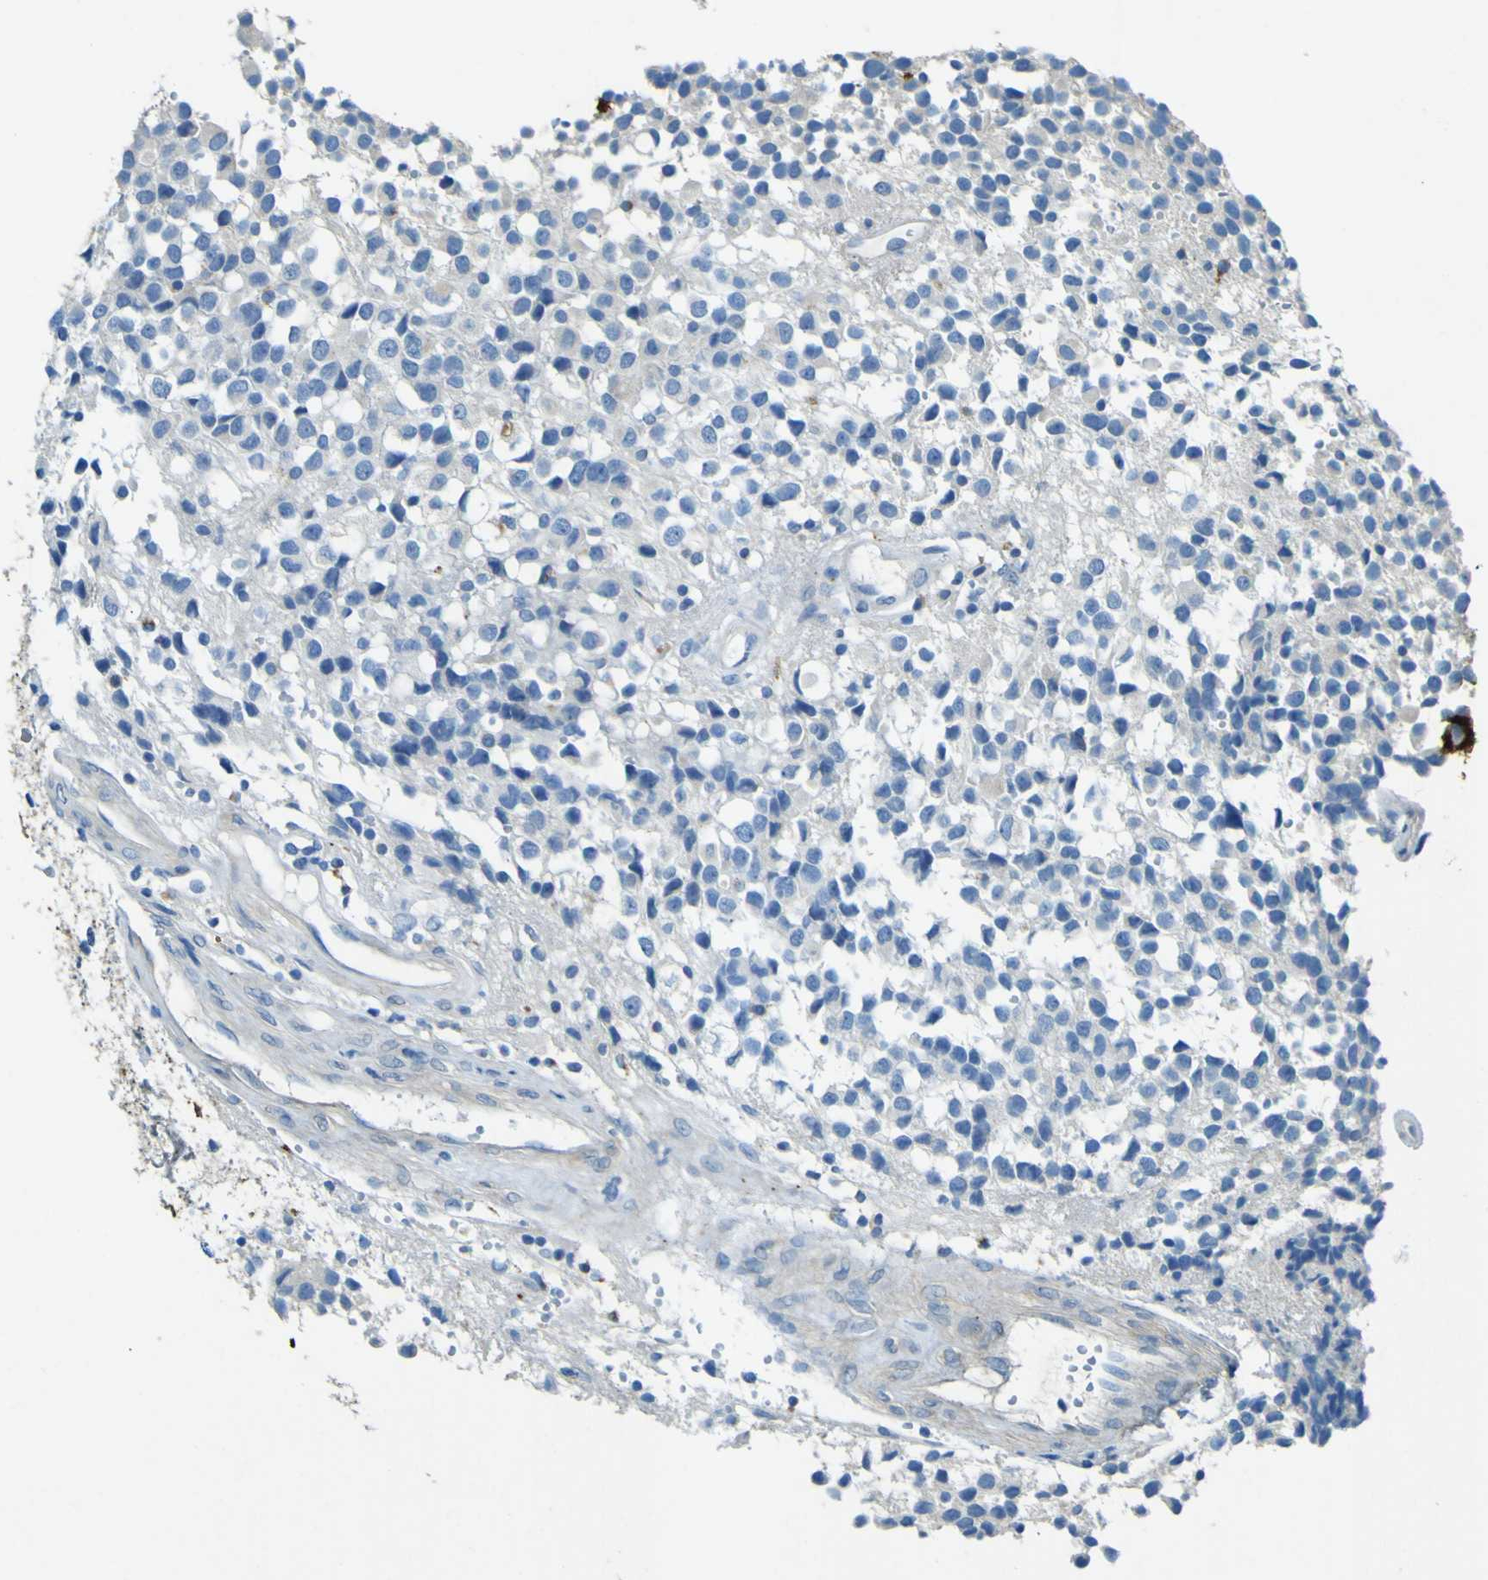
{"staining": {"intensity": "negative", "quantity": "none", "location": "none"}, "tissue": "glioma", "cell_type": "Tumor cells", "image_type": "cancer", "snomed": [{"axis": "morphology", "description": "Glioma, malignant, High grade"}, {"axis": "topography", "description": "Brain"}], "caption": "Immunohistochemistry image of neoplastic tissue: malignant glioma (high-grade) stained with DAB shows no significant protein positivity in tumor cells.", "gene": "PDE9A", "patient": {"sex": "male", "age": 32}}